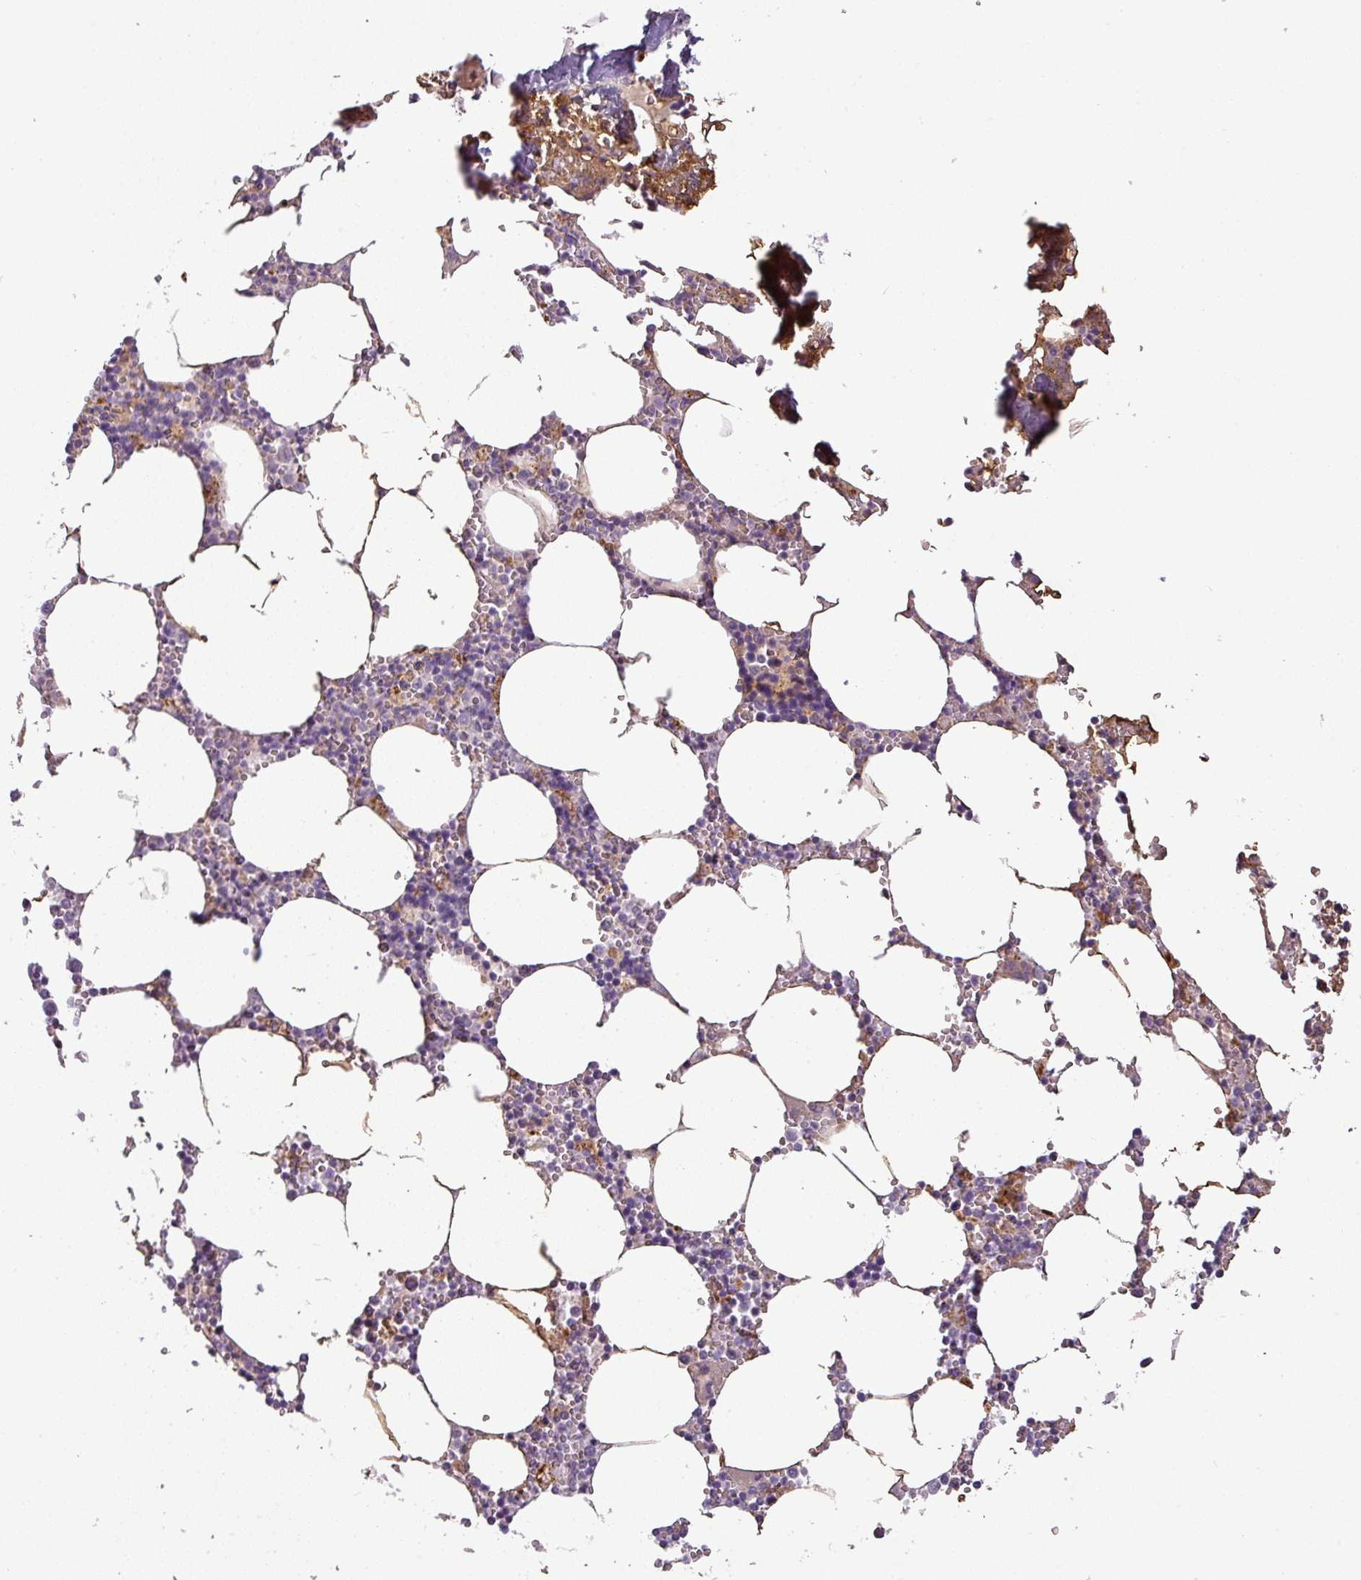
{"staining": {"intensity": "negative", "quantity": "none", "location": "none"}, "tissue": "bone marrow", "cell_type": "Hematopoietic cells", "image_type": "normal", "snomed": [{"axis": "morphology", "description": "Normal tissue, NOS"}, {"axis": "topography", "description": "Bone marrow"}], "caption": "DAB (3,3'-diaminobenzidine) immunohistochemical staining of normal human bone marrow demonstrates no significant staining in hematopoietic cells.", "gene": "APOC1", "patient": {"sex": "male", "age": 54}}